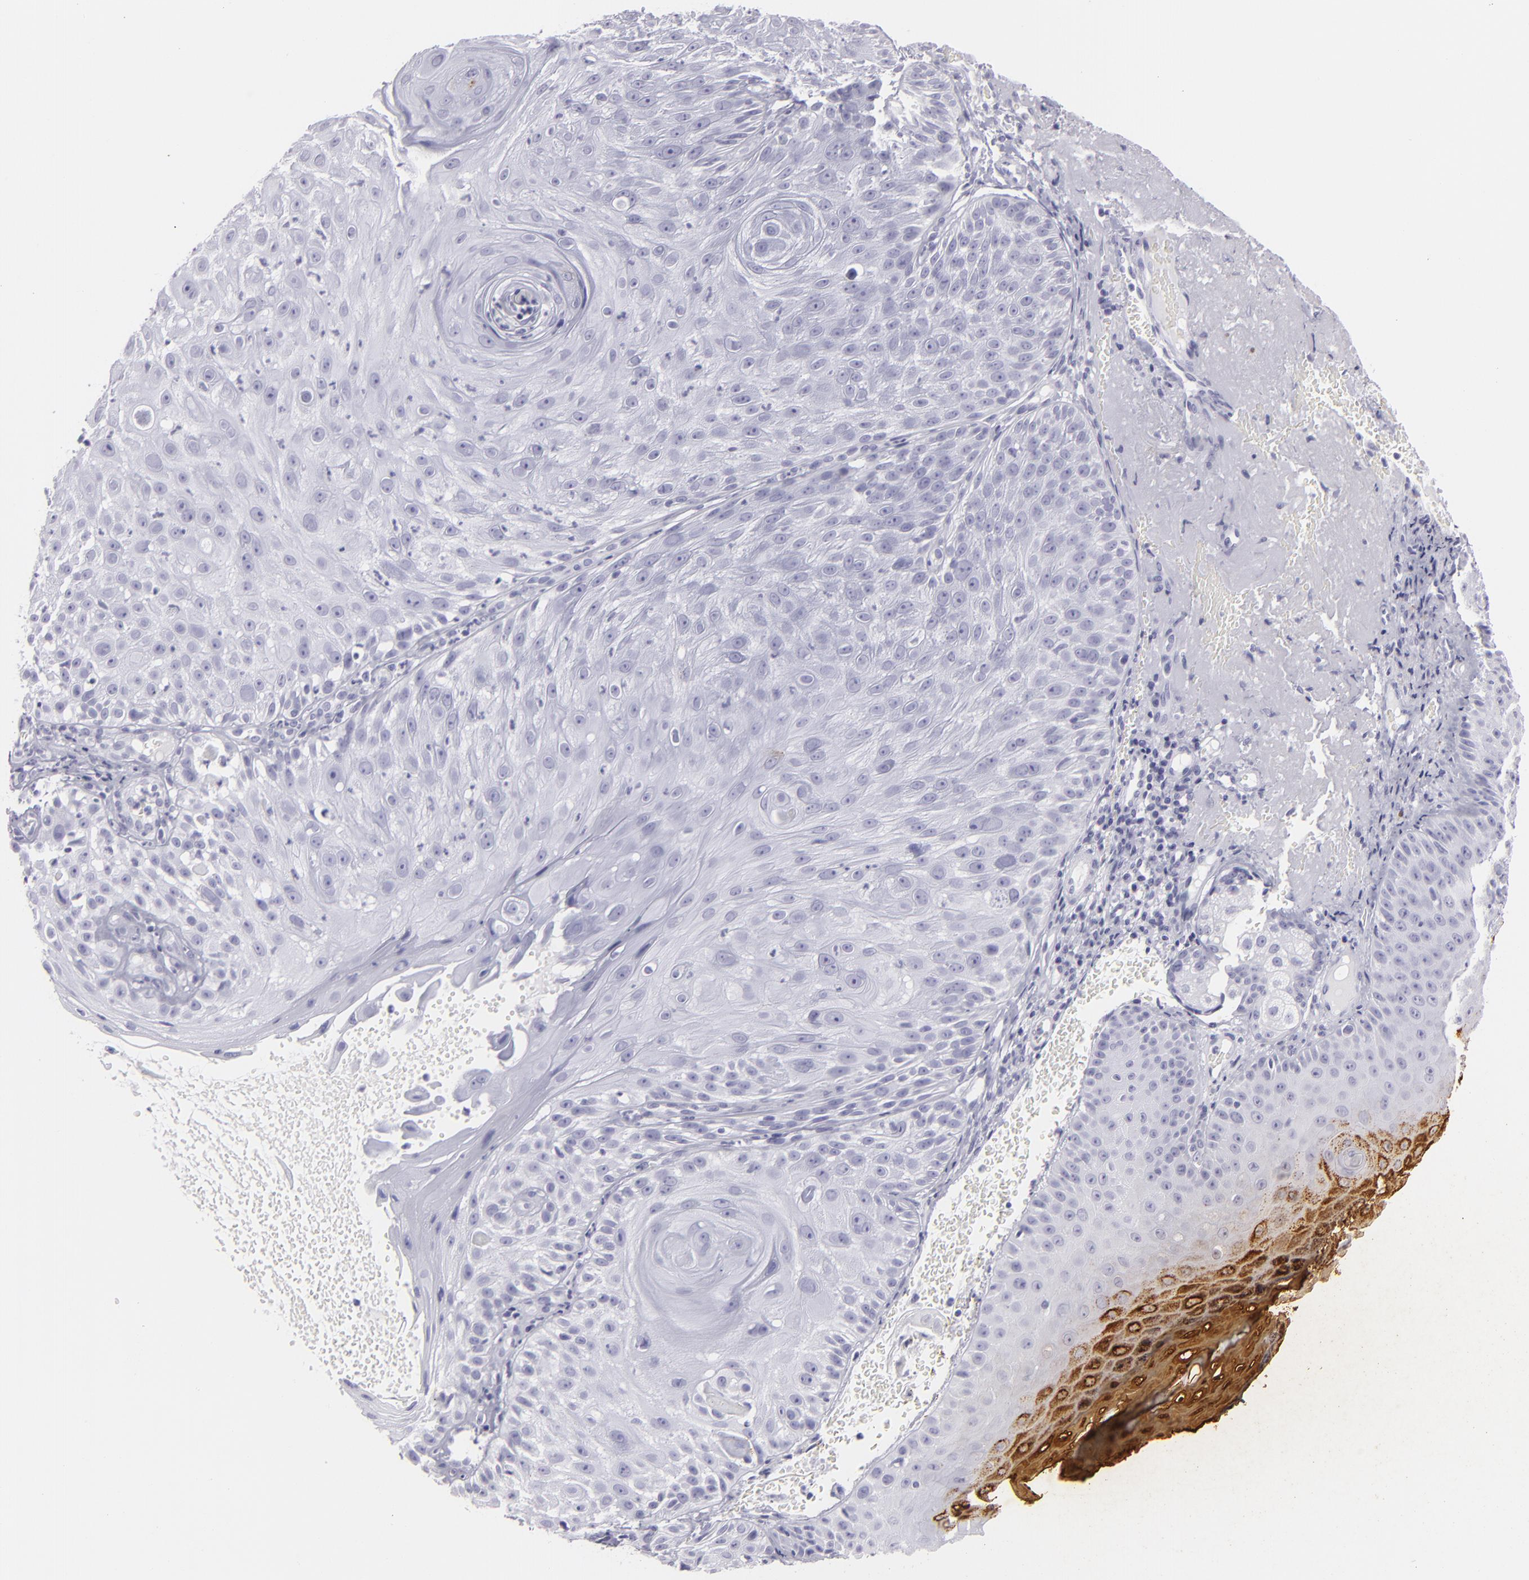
{"staining": {"intensity": "negative", "quantity": "none", "location": "none"}, "tissue": "skin cancer", "cell_type": "Tumor cells", "image_type": "cancer", "snomed": [{"axis": "morphology", "description": "Squamous cell carcinoma, NOS"}, {"axis": "topography", "description": "Skin"}], "caption": "Immunohistochemistry (IHC) of human skin squamous cell carcinoma exhibits no staining in tumor cells. The staining was performed using DAB (3,3'-diaminobenzidine) to visualize the protein expression in brown, while the nuclei were stained in blue with hematoxylin (Magnification: 20x).", "gene": "FLG", "patient": {"sex": "female", "age": 89}}